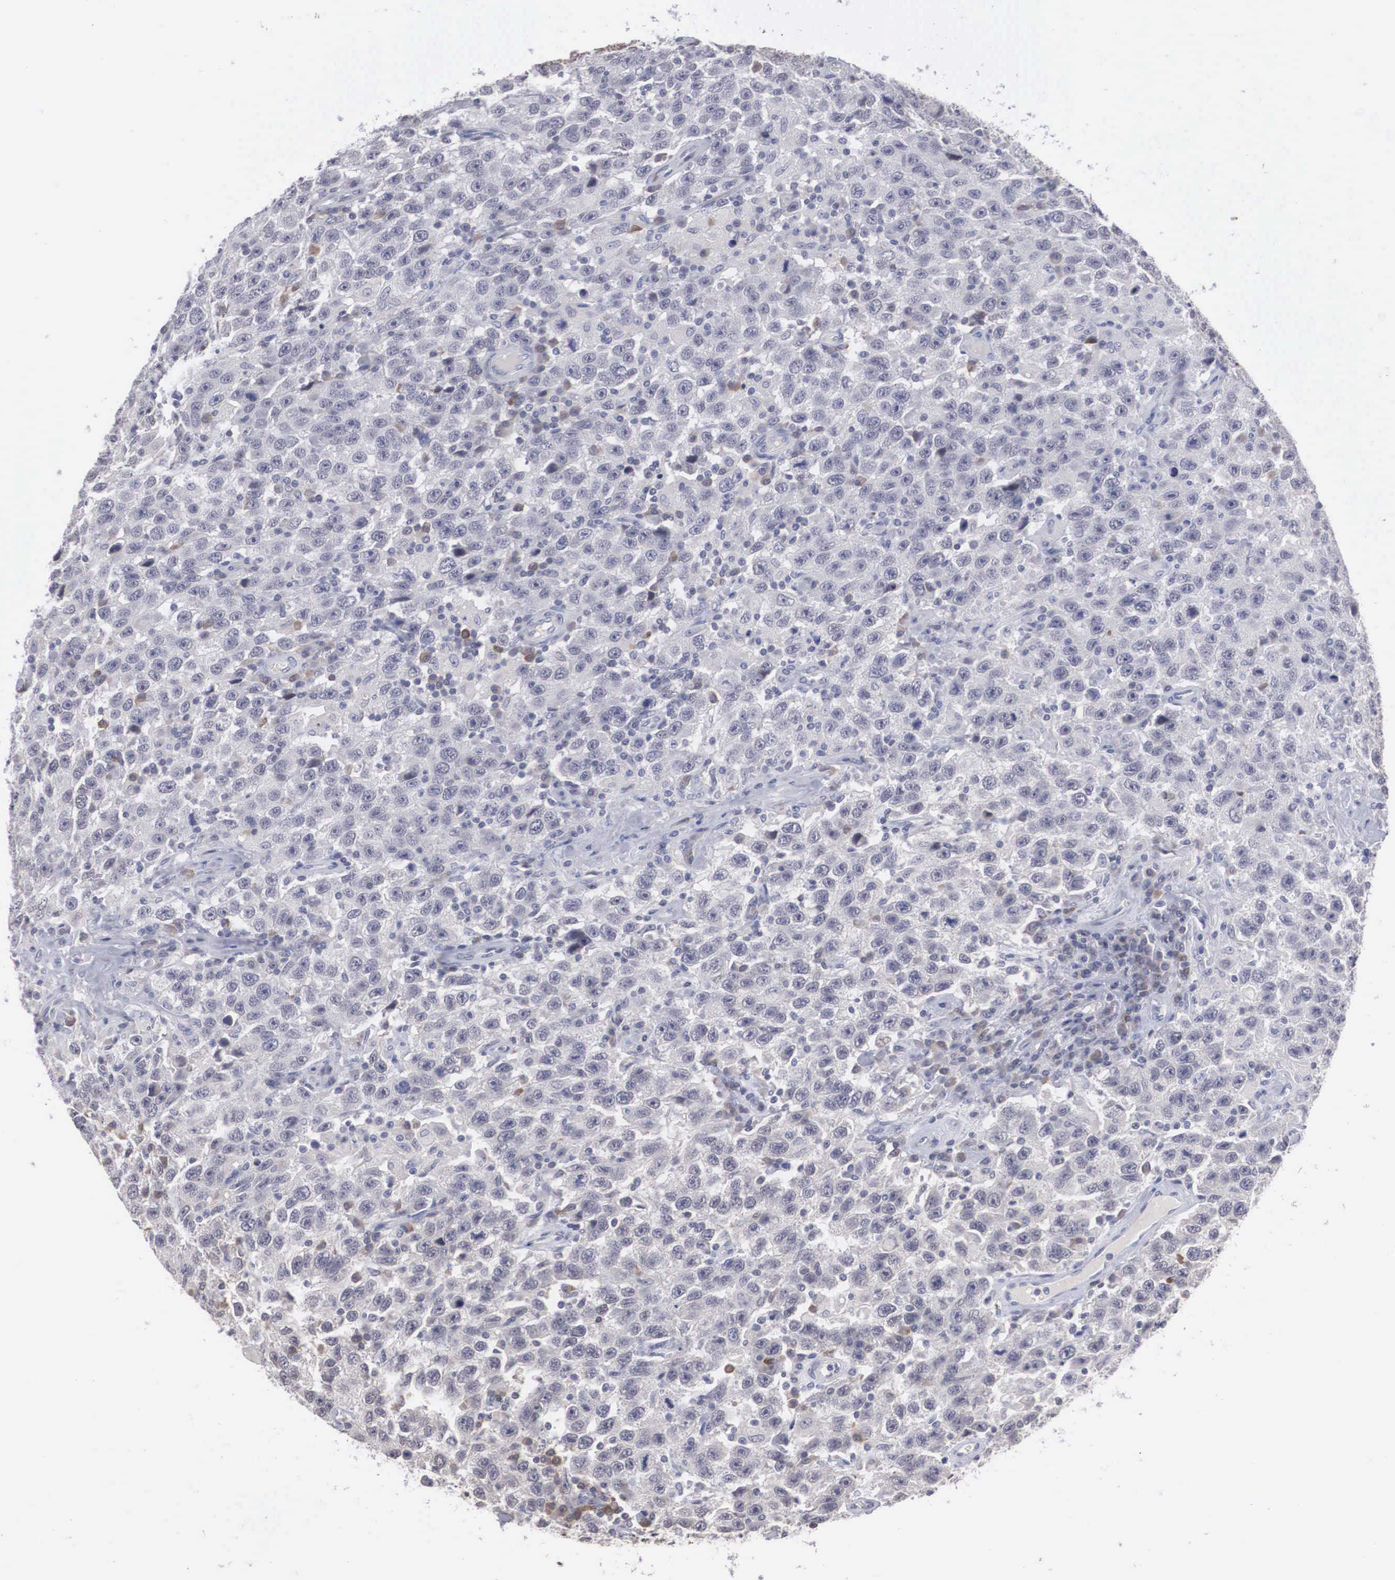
{"staining": {"intensity": "negative", "quantity": "none", "location": "none"}, "tissue": "testis cancer", "cell_type": "Tumor cells", "image_type": "cancer", "snomed": [{"axis": "morphology", "description": "Seminoma, NOS"}, {"axis": "topography", "description": "Testis"}], "caption": "Testis cancer (seminoma) was stained to show a protein in brown. There is no significant positivity in tumor cells. (IHC, brightfield microscopy, high magnification).", "gene": "WDR89", "patient": {"sex": "male", "age": 41}}